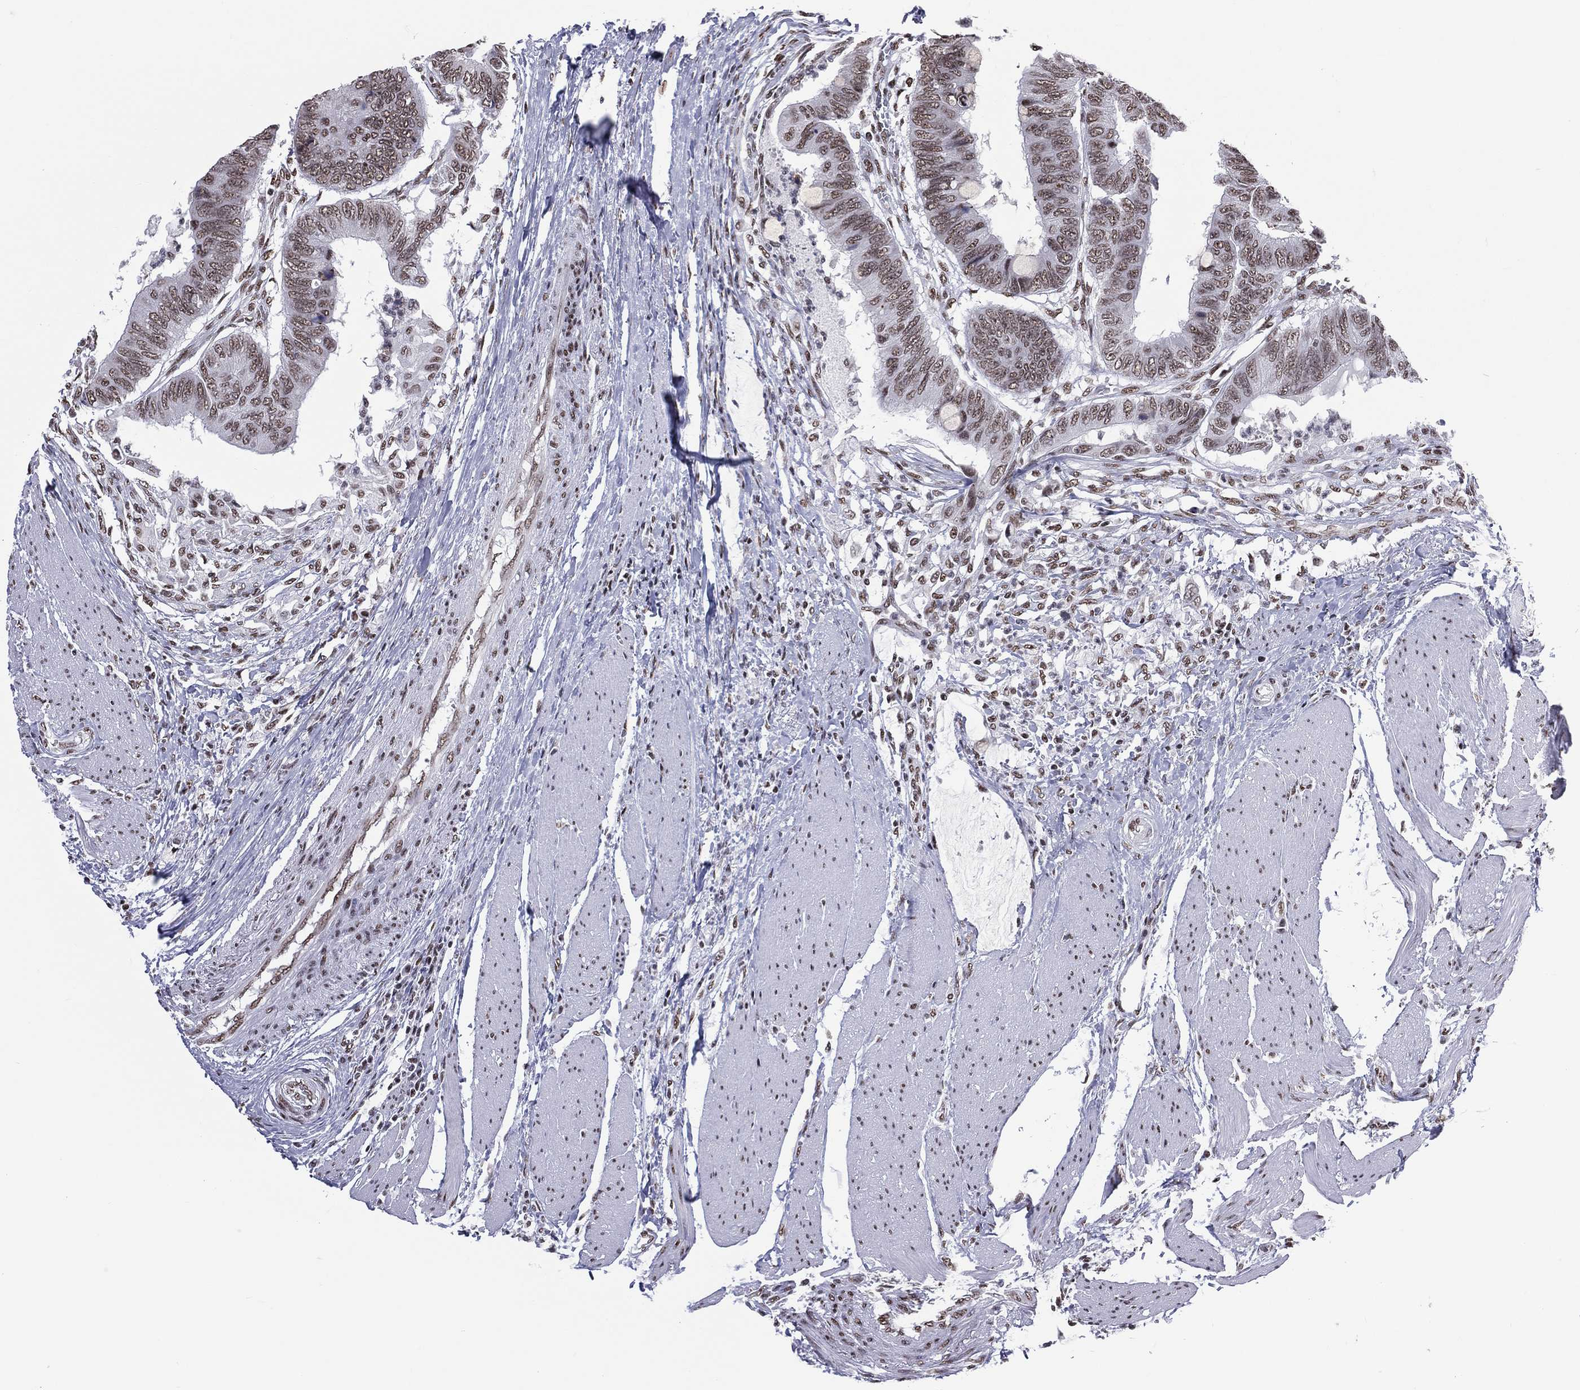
{"staining": {"intensity": "moderate", "quantity": ">75%", "location": "nuclear"}, "tissue": "colorectal cancer", "cell_type": "Tumor cells", "image_type": "cancer", "snomed": [{"axis": "morphology", "description": "Normal tissue, NOS"}, {"axis": "morphology", "description": "Adenocarcinoma, NOS"}, {"axis": "topography", "description": "Rectum"}, {"axis": "topography", "description": "Peripheral nerve tissue"}], "caption": "Colorectal adenocarcinoma stained with DAB immunohistochemistry (IHC) demonstrates medium levels of moderate nuclear staining in approximately >75% of tumor cells. (DAB IHC with brightfield microscopy, high magnification).", "gene": "ZNF7", "patient": {"sex": "male", "age": 92}}